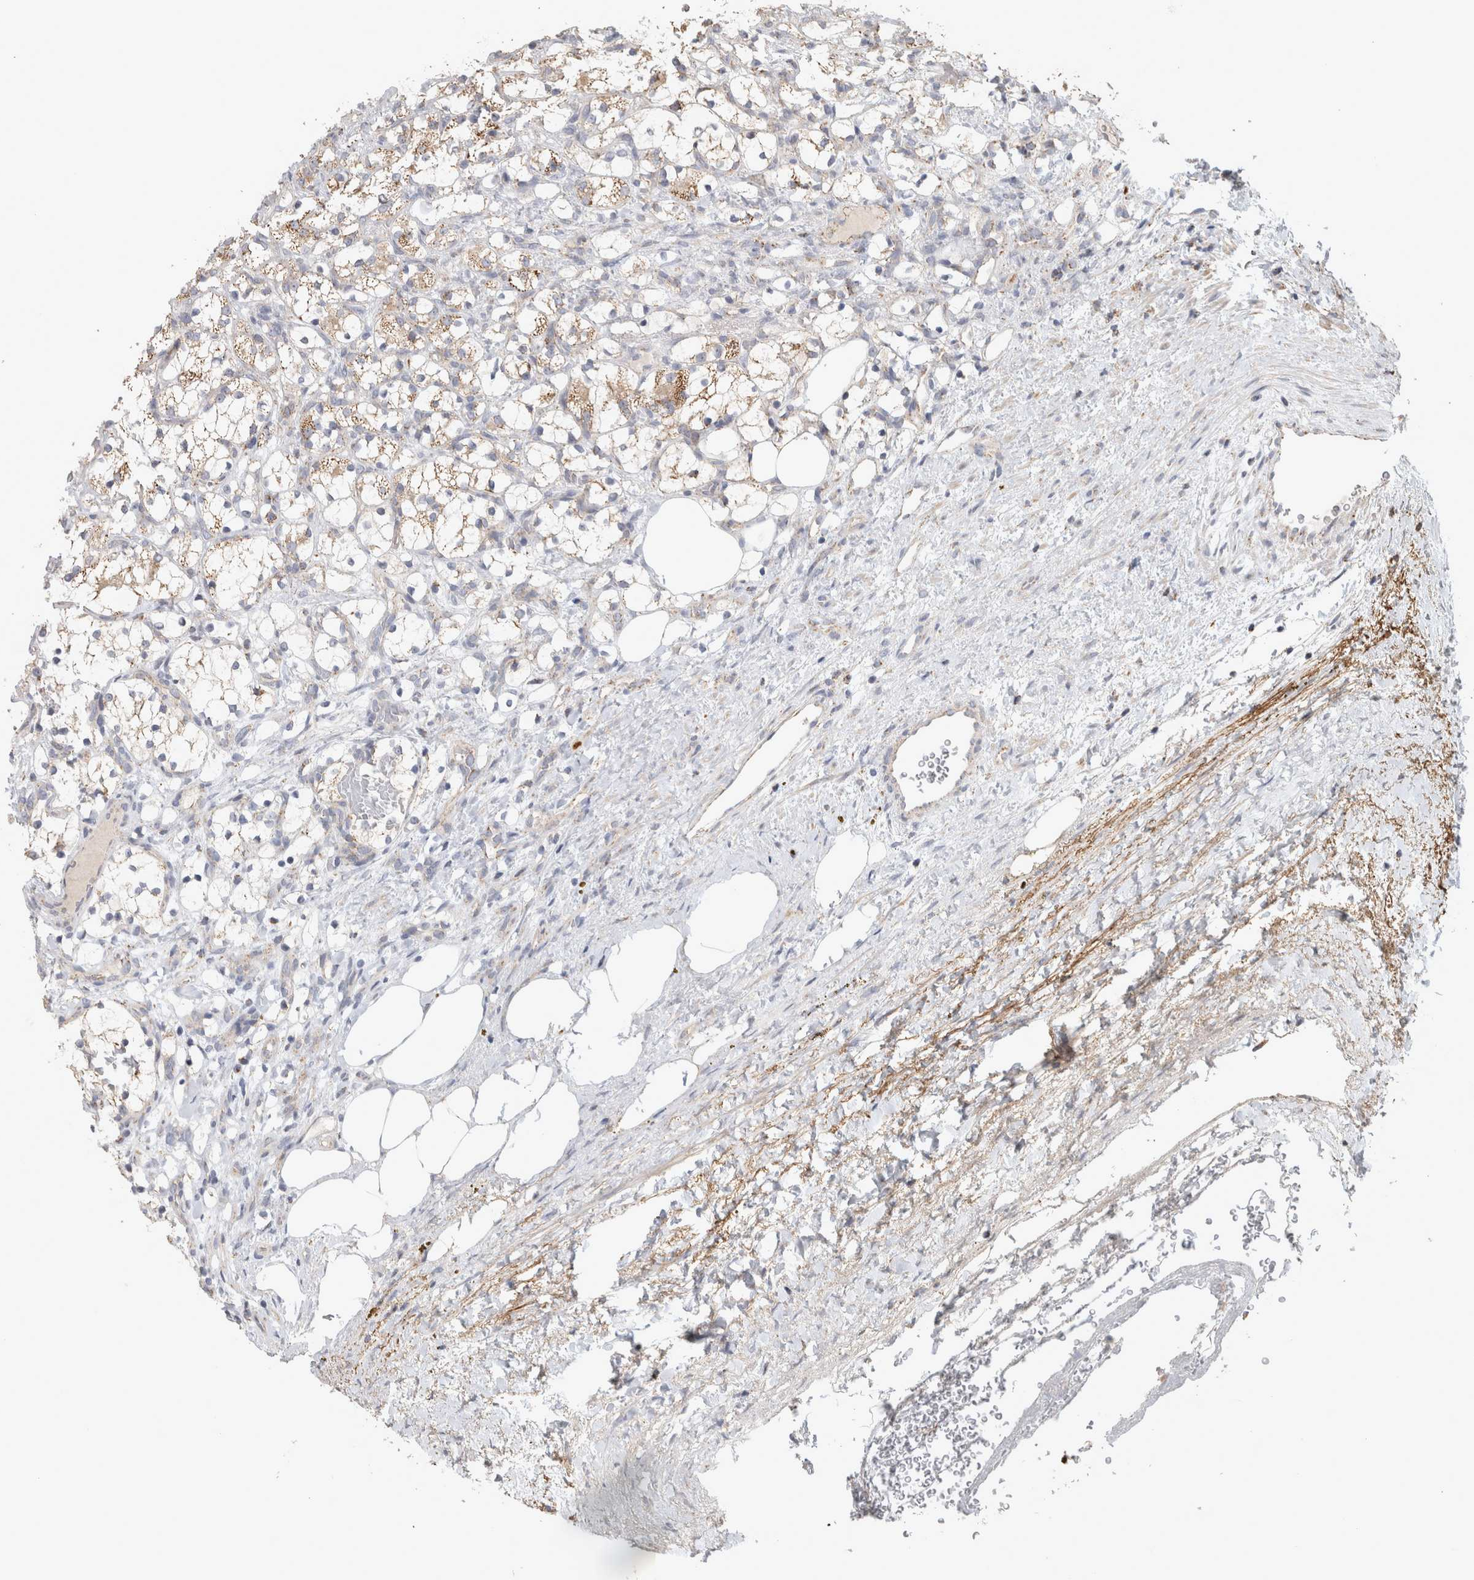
{"staining": {"intensity": "moderate", "quantity": "<25%", "location": "cytoplasmic/membranous"}, "tissue": "renal cancer", "cell_type": "Tumor cells", "image_type": "cancer", "snomed": [{"axis": "morphology", "description": "Adenocarcinoma, NOS"}, {"axis": "topography", "description": "Kidney"}], "caption": "Protein staining of adenocarcinoma (renal) tissue exhibits moderate cytoplasmic/membranous positivity in approximately <25% of tumor cells.", "gene": "ST8SIA1", "patient": {"sex": "female", "age": 69}}